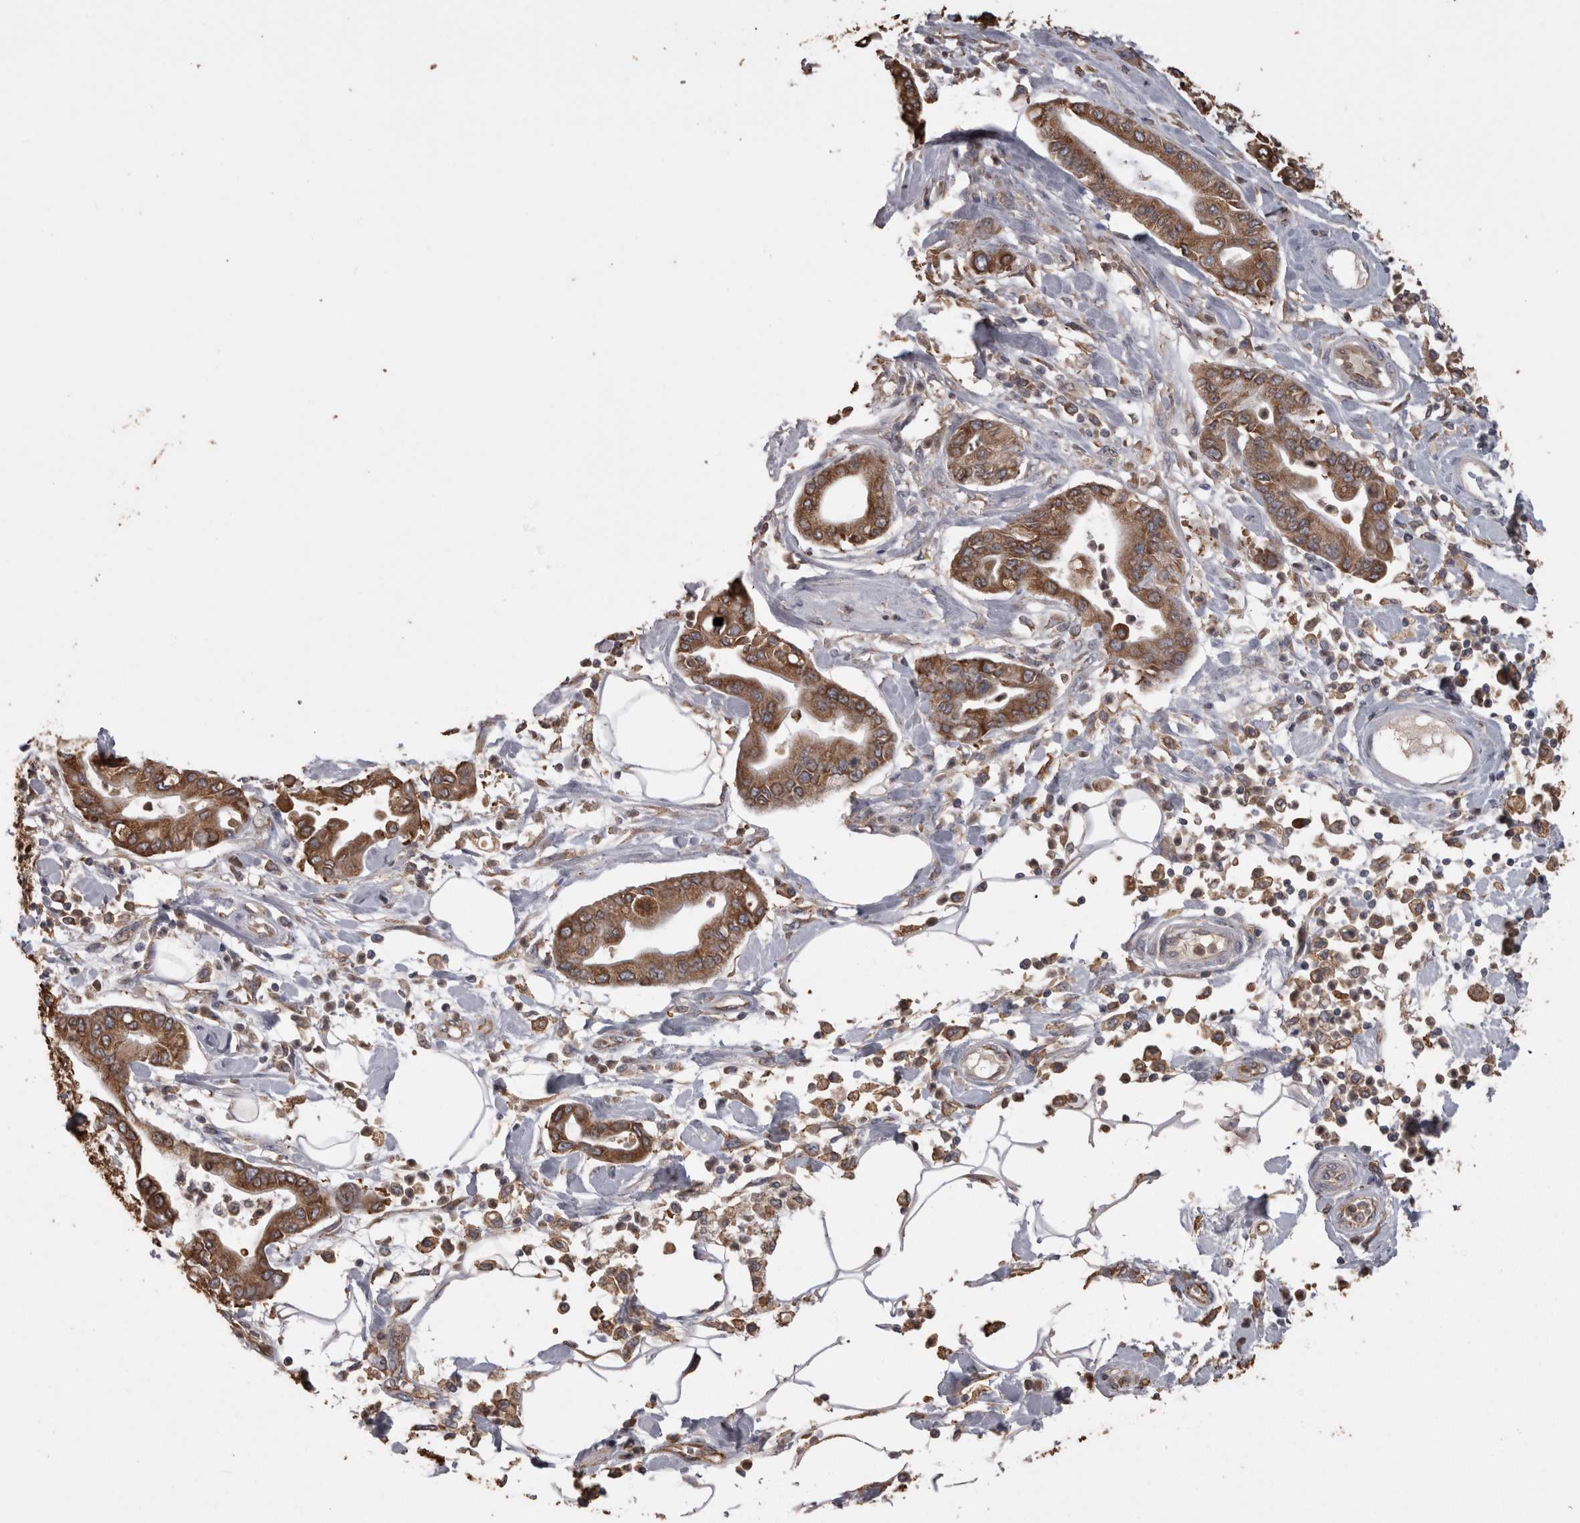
{"staining": {"intensity": "moderate", "quantity": ">75%", "location": "cytoplasmic/membranous"}, "tissue": "pancreatic cancer", "cell_type": "Tumor cells", "image_type": "cancer", "snomed": [{"axis": "morphology", "description": "Adenocarcinoma, NOS"}, {"axis": "morphology", "description": "Adenocarcinoma, metastatic, NOS"}, {"axis": "topography", "description": "Lymph node"}, {"axis": "topography", "description": "Pancreas"}, {"axis": "topography", "description": "Duodenum"}], "caption": "A histopathology image of metastatic adenocarcinoma (pancreatic) stained for a protein displays moderate cytoplasmic/membranous brown staining in tumor cells.", "gene": "PON2", "patient": {"sex": "female", "age": 64}}